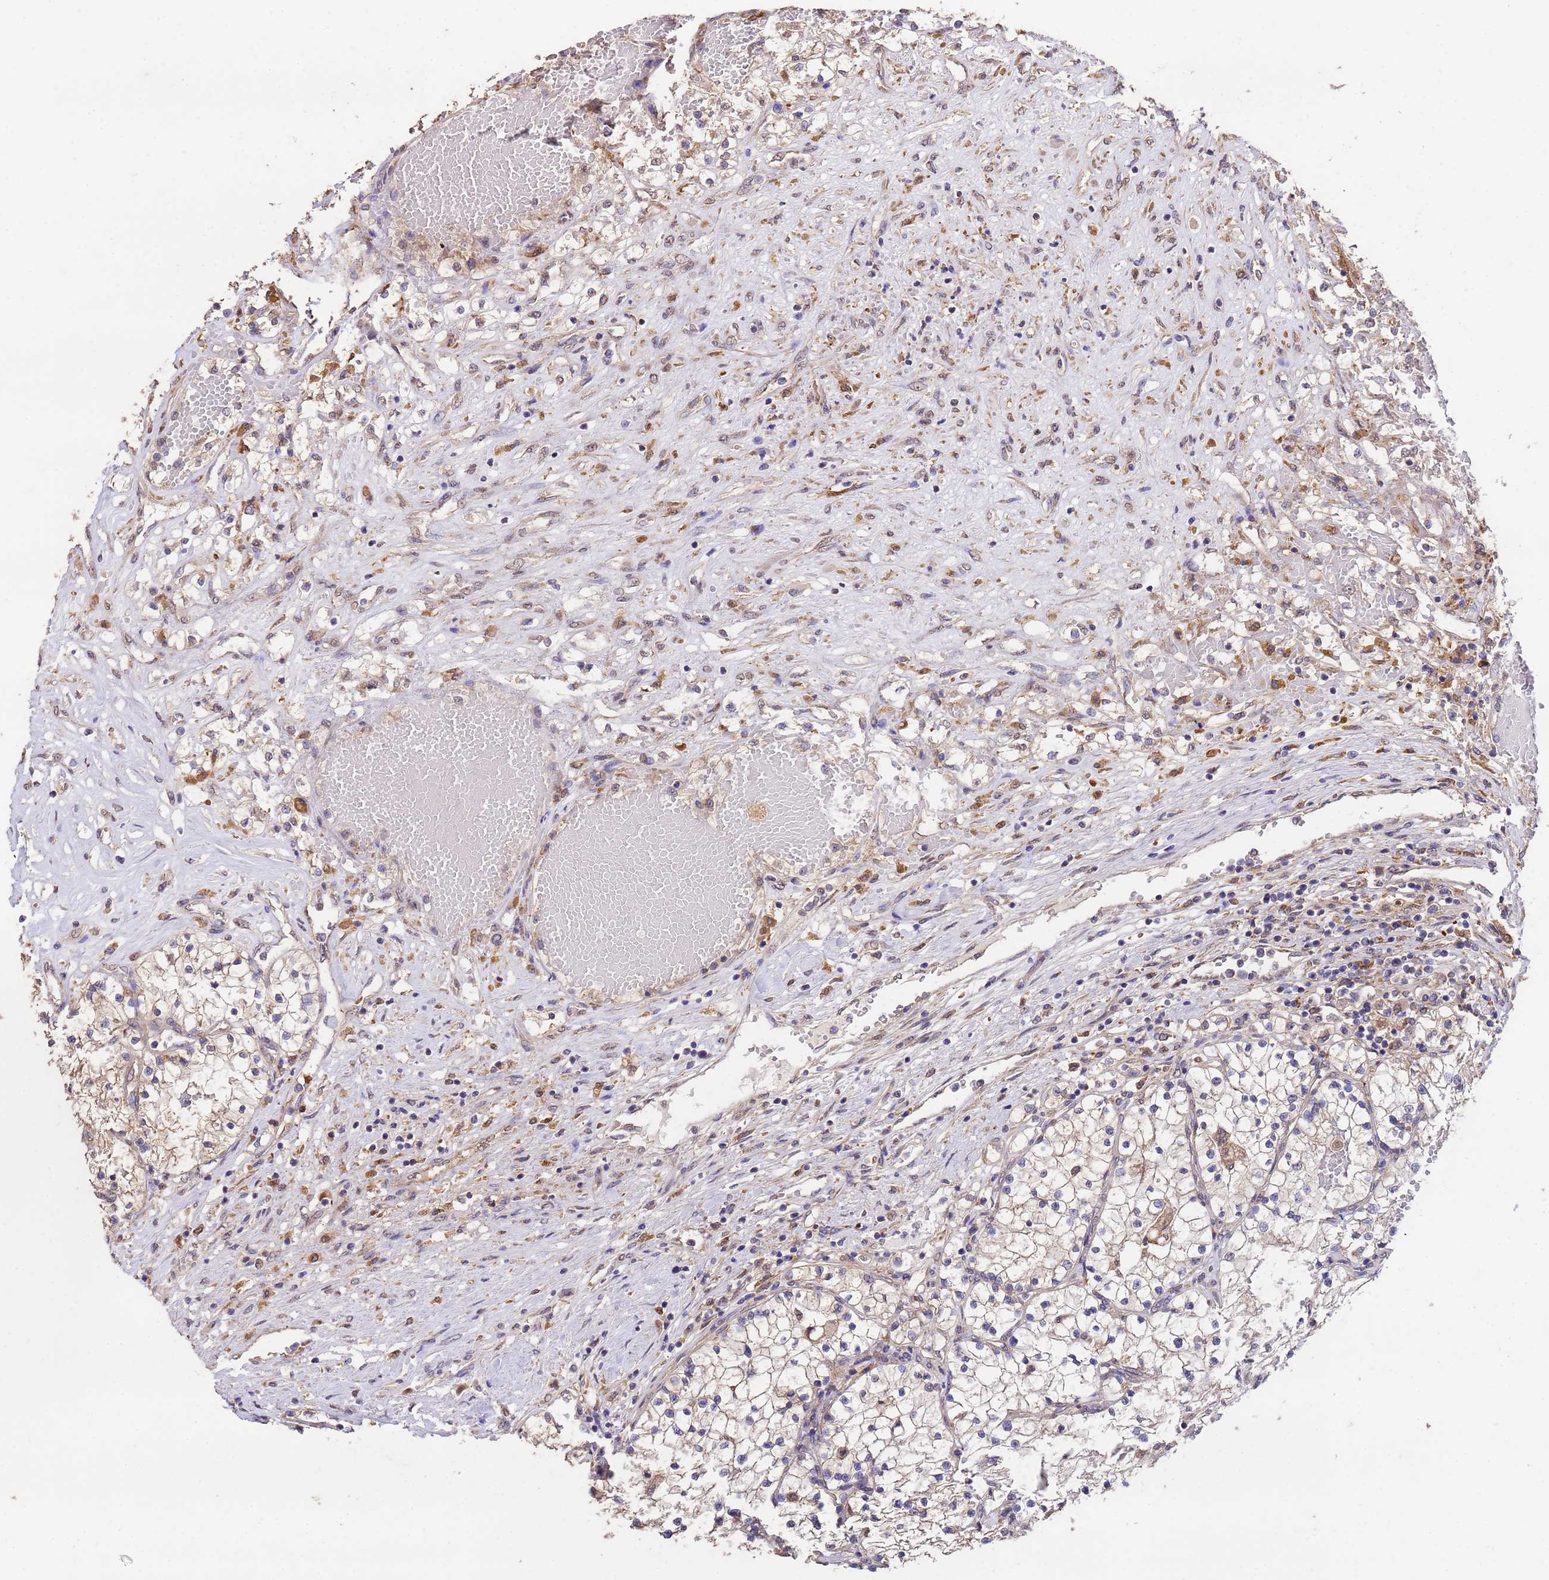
{"staining": {"intensity": "weak", "quantity": "25%-75%", "location": "cytoplasmic/membranous"}, "tissue": "renal cancer", "cell_type": "Tumor cells", "image_type": "cancer", "snomed": [{"axis": "morphology", "description": "Normal tissue, NOS"}, {"axis": "morphology", "description": "Adenocarcinoma, NOS"}, {"axis": "topography", "description": "Kidney"}], "caption": "A brown stain shows weak cytoplasmic/membranous positivity of a protein in renal cancer tumor cells. The protein is shown in brown color, while the nuclei are stained blue.", "gene": "NPHP1", "patient": {"sex": "male", "age": 68}}